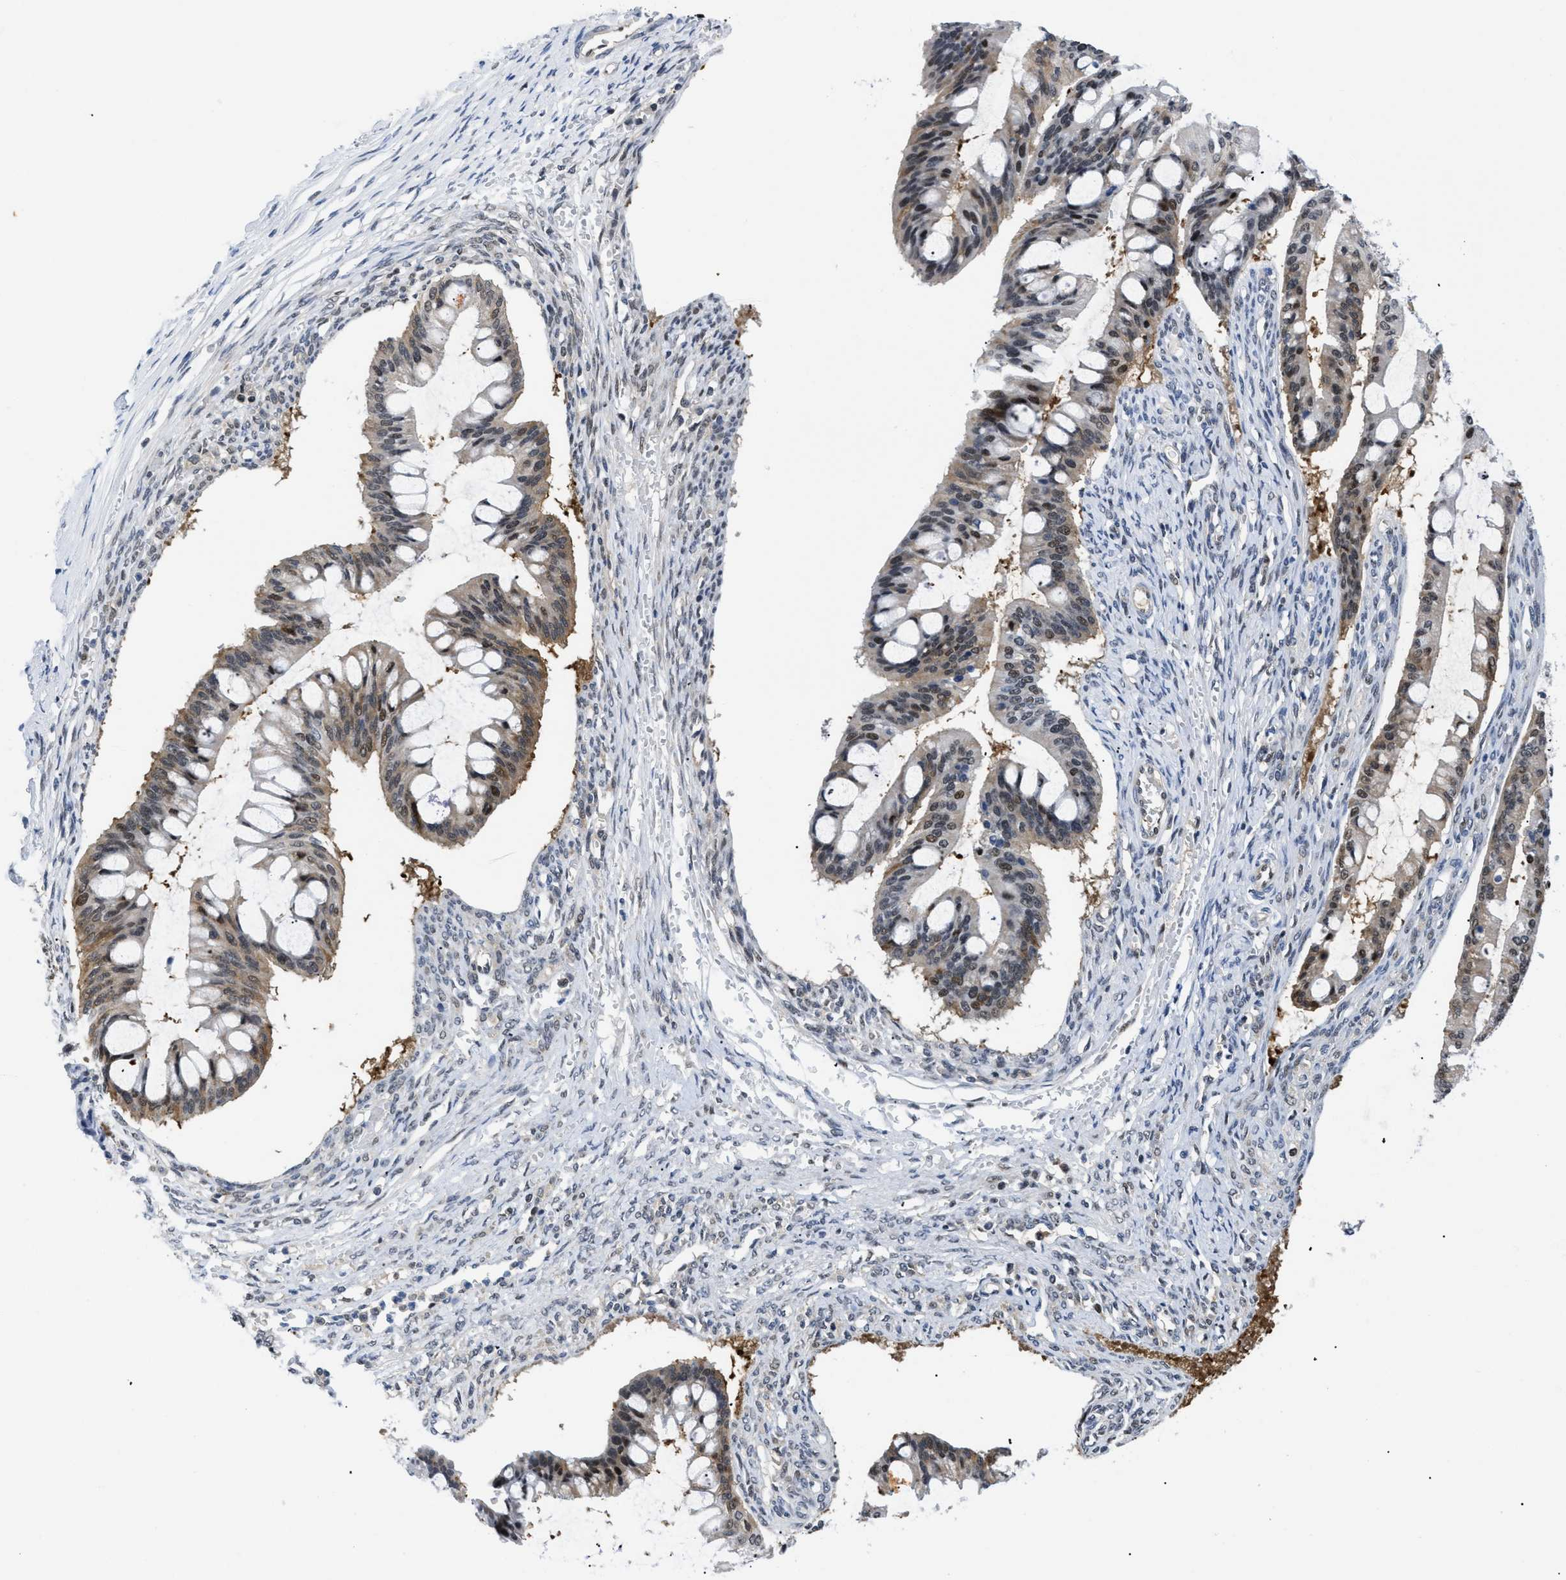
{"staining": {"intensity": "moderate", "quantity": "25%-75%", "location": "cytoplasmic/membranous,nuclear"}, "tissue": "ovarian cancer", "cell_type": "Tumor cells", "image_type": "cancer", "snomed": [{"axis": "morphology", "description": "Cystadenocarcinoma, mucinous, NOS"}, {"axis": "topography", "description": "Ovary"}], "caption": "Immunohistochemistry staining of mucinous cystadenocarcinoma (ovarian), which reveals medium levels of moderate cytoplasmic/membranous and nuclear expression in approximately 25%-75% of tumor cells indicating moderate cytoplasmic/membranous and nuclear protein expression. The staining was performed using DAB (brown) for protein detection and nuclei were counterstained in hematoxylin (blue).", "gene": "SLC29A2", "patient": {"sex": "female", "age": 73}}